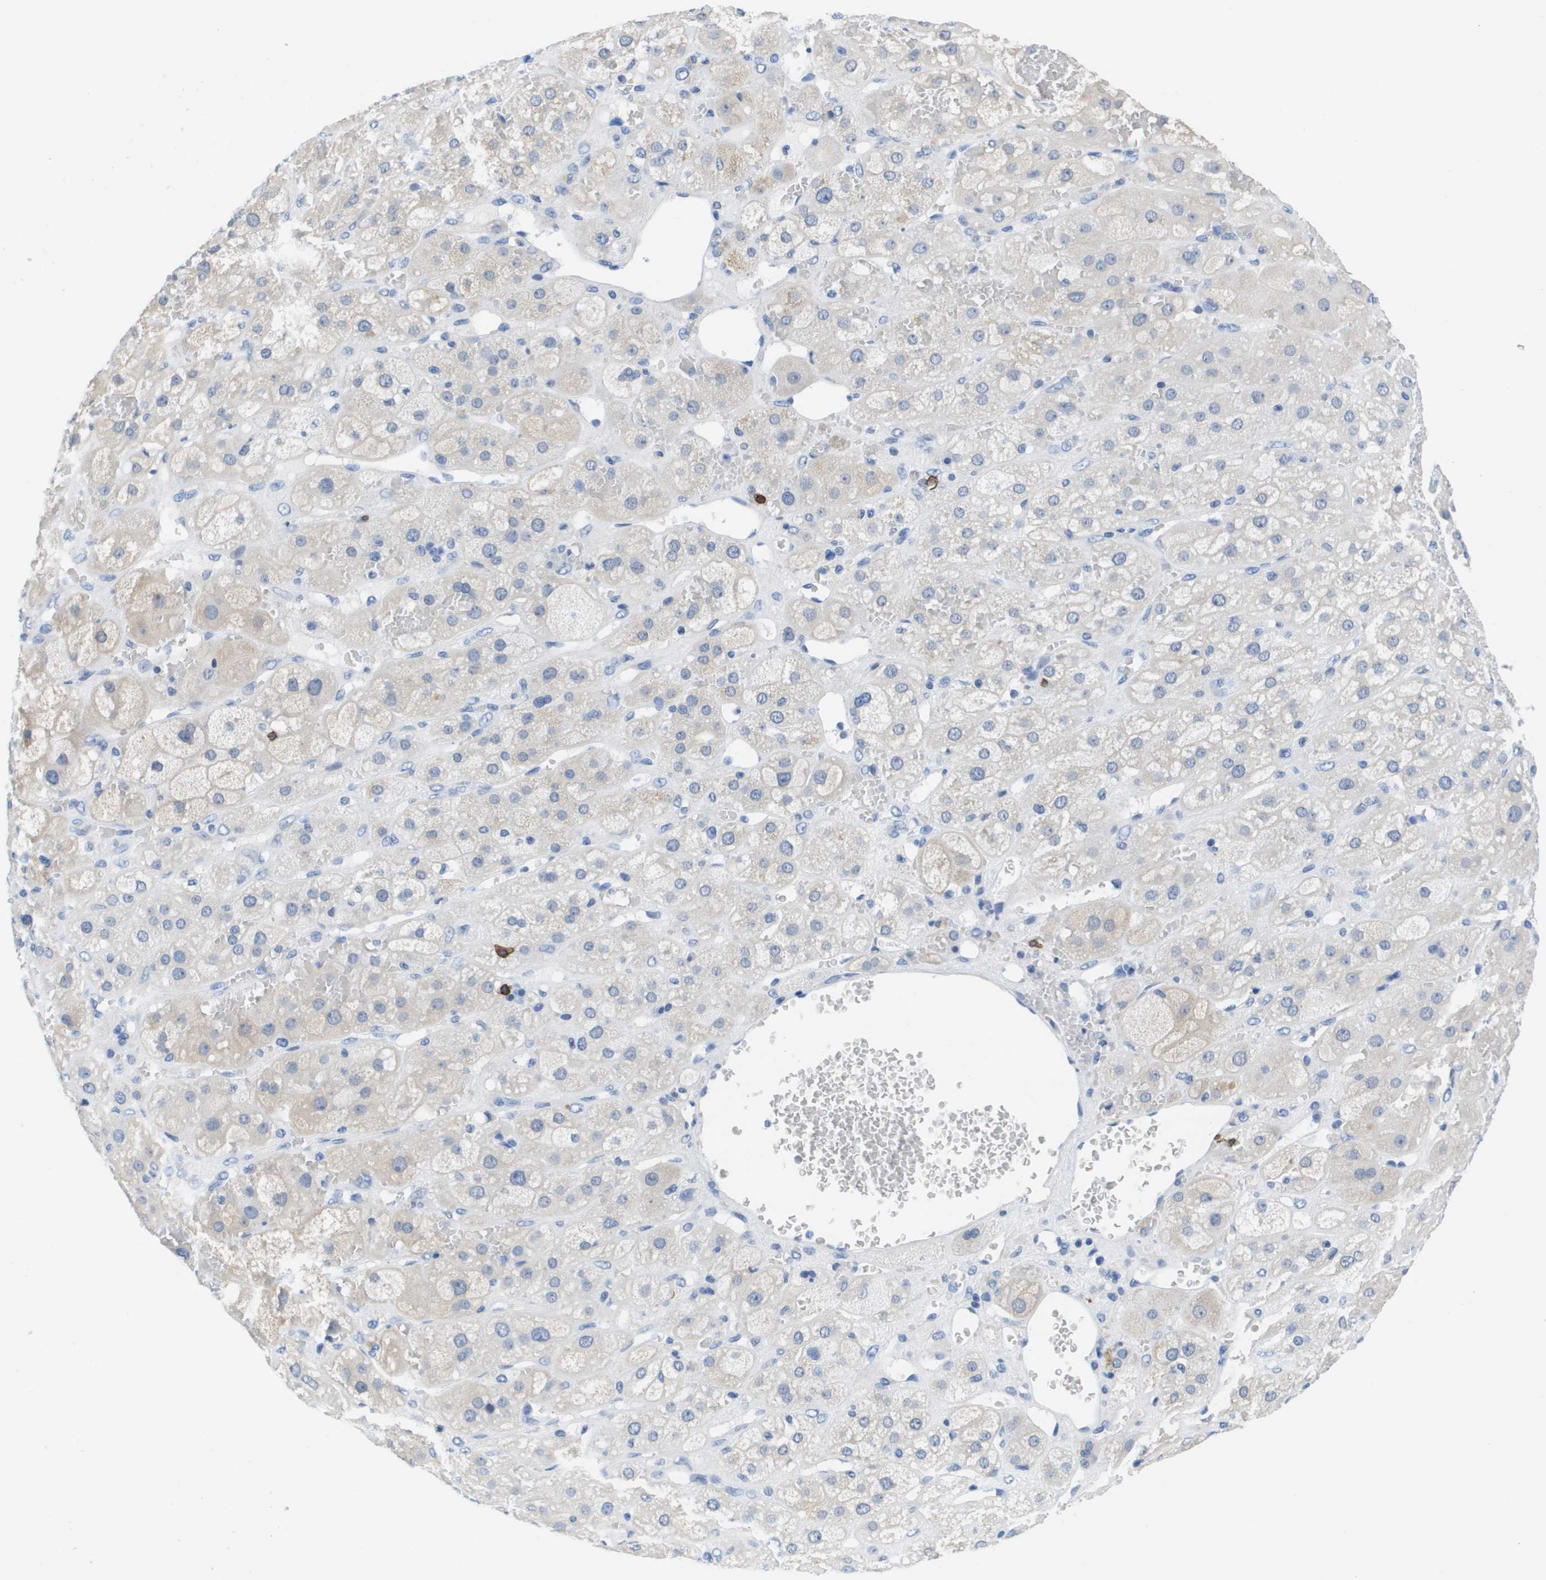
{"staining": {"intensity": "negative", "quantity": "none", "location": "none"}, "tissue": "adrenal gland", "cell_type": "Glandular cells", "image_type": "normal", "snomed": [{"axis": "morphology", "description": "Normal tissue, NOS"}, {"axis": "topography", "description": "Adrenal gland"}], "caption": "Glandular cells show no significant protein positivity in benign adrenal gland. (DAB IHC visualized using brightfield microscopy, high magnification).", "gene": "MS4A1", "patient": {"sex": "female", "age": 47}}